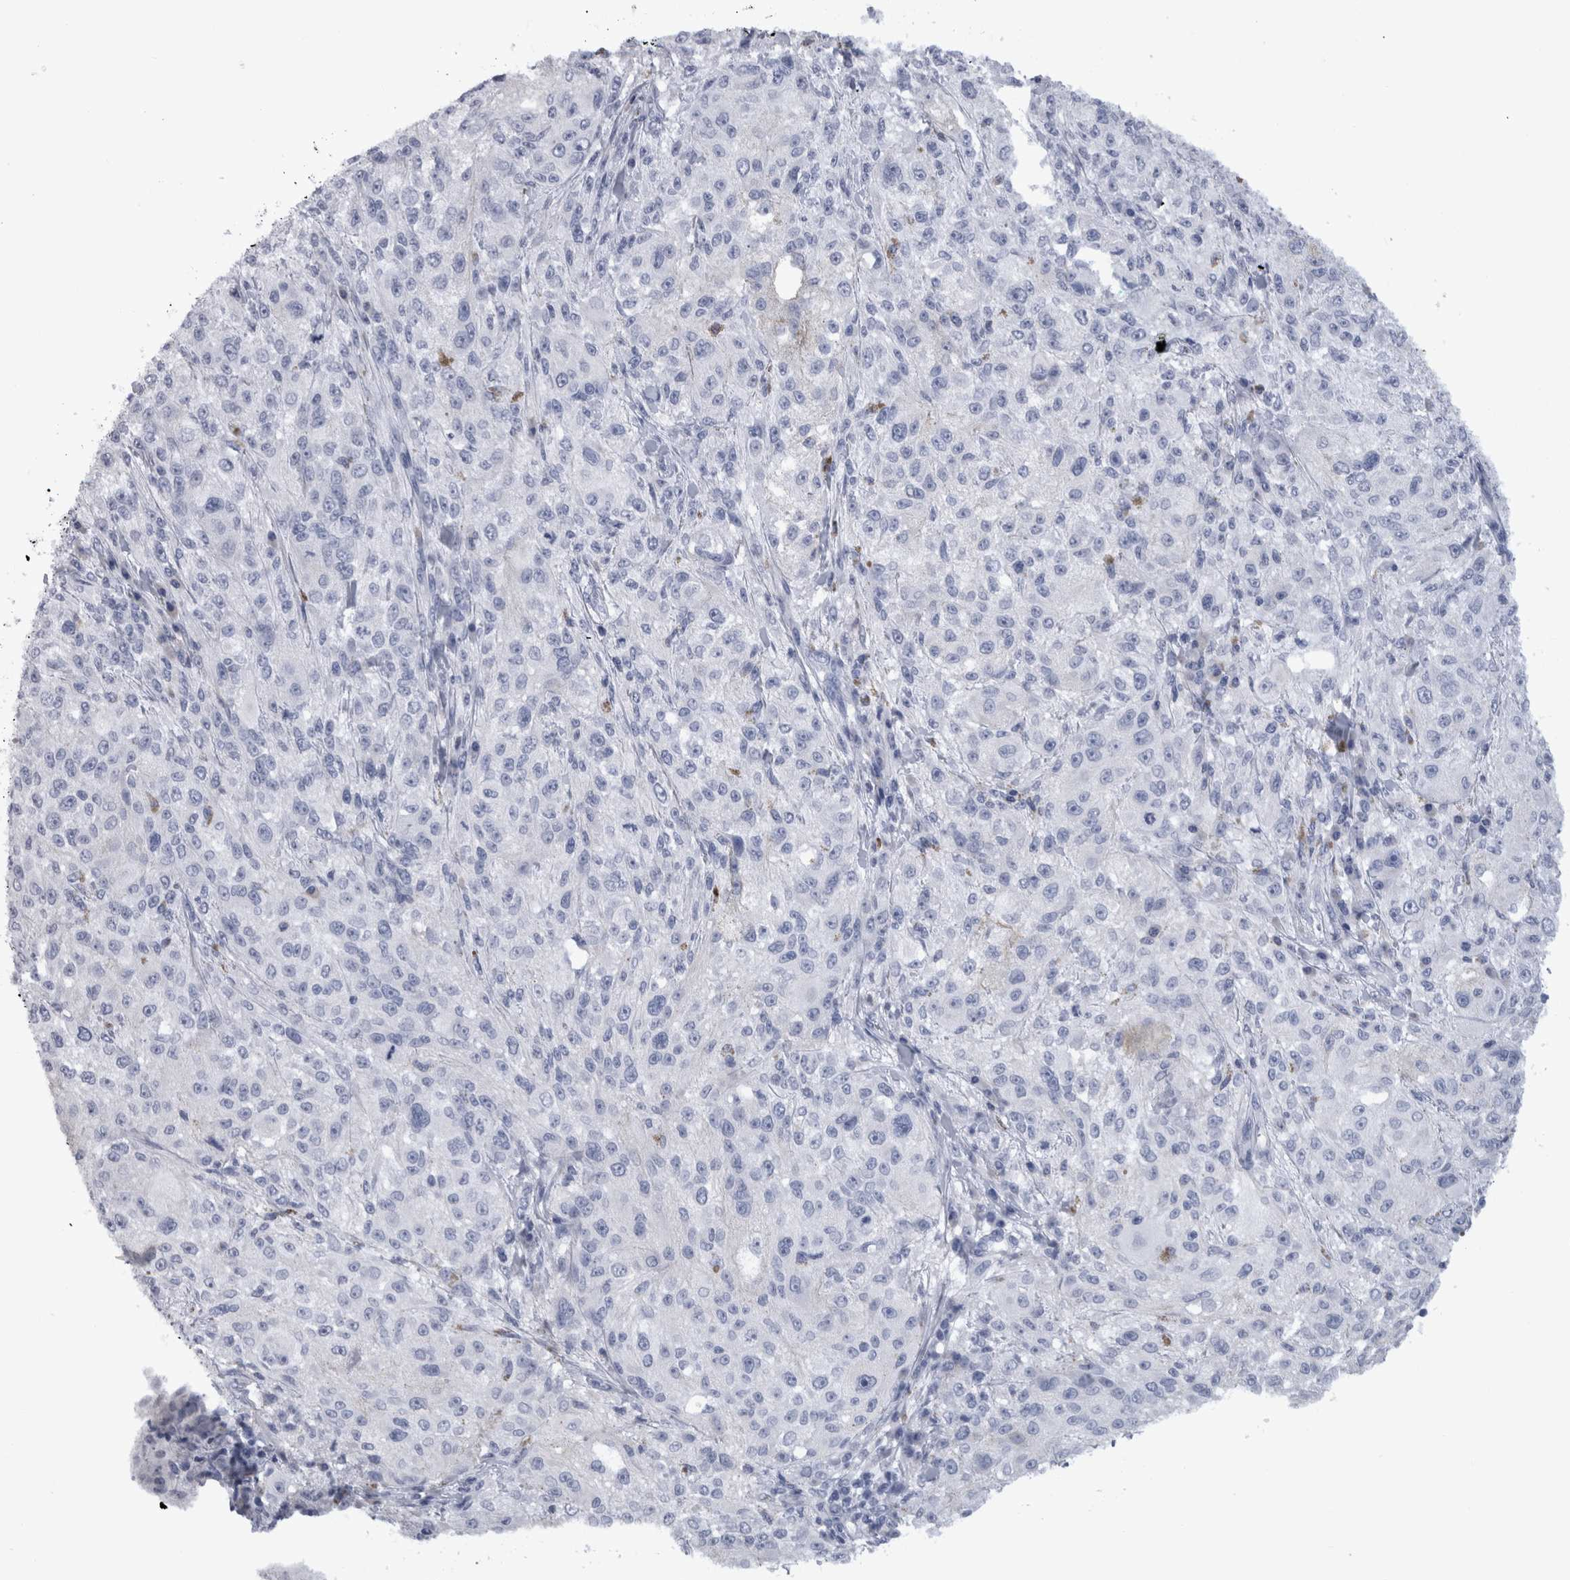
{"staining": {"intensity": "negative", "quantity": "none", "location": "none"}, "tissue": "melanoma", "cell_type": "Tumor cells", "image_type": "cancer", "snomed": [{"axis": "morphology", "description": "Necrosis, NOS"}, {"axis": "morphology", "description": "Malignant melanoma, NOS"}, {"axis": "topography", "description": "Skin"}], "caption": "Tumor cells show no significant staining in malignant melanoma.", "gene": "PAX5", "patient": {"sex": "female", "age": 87}}